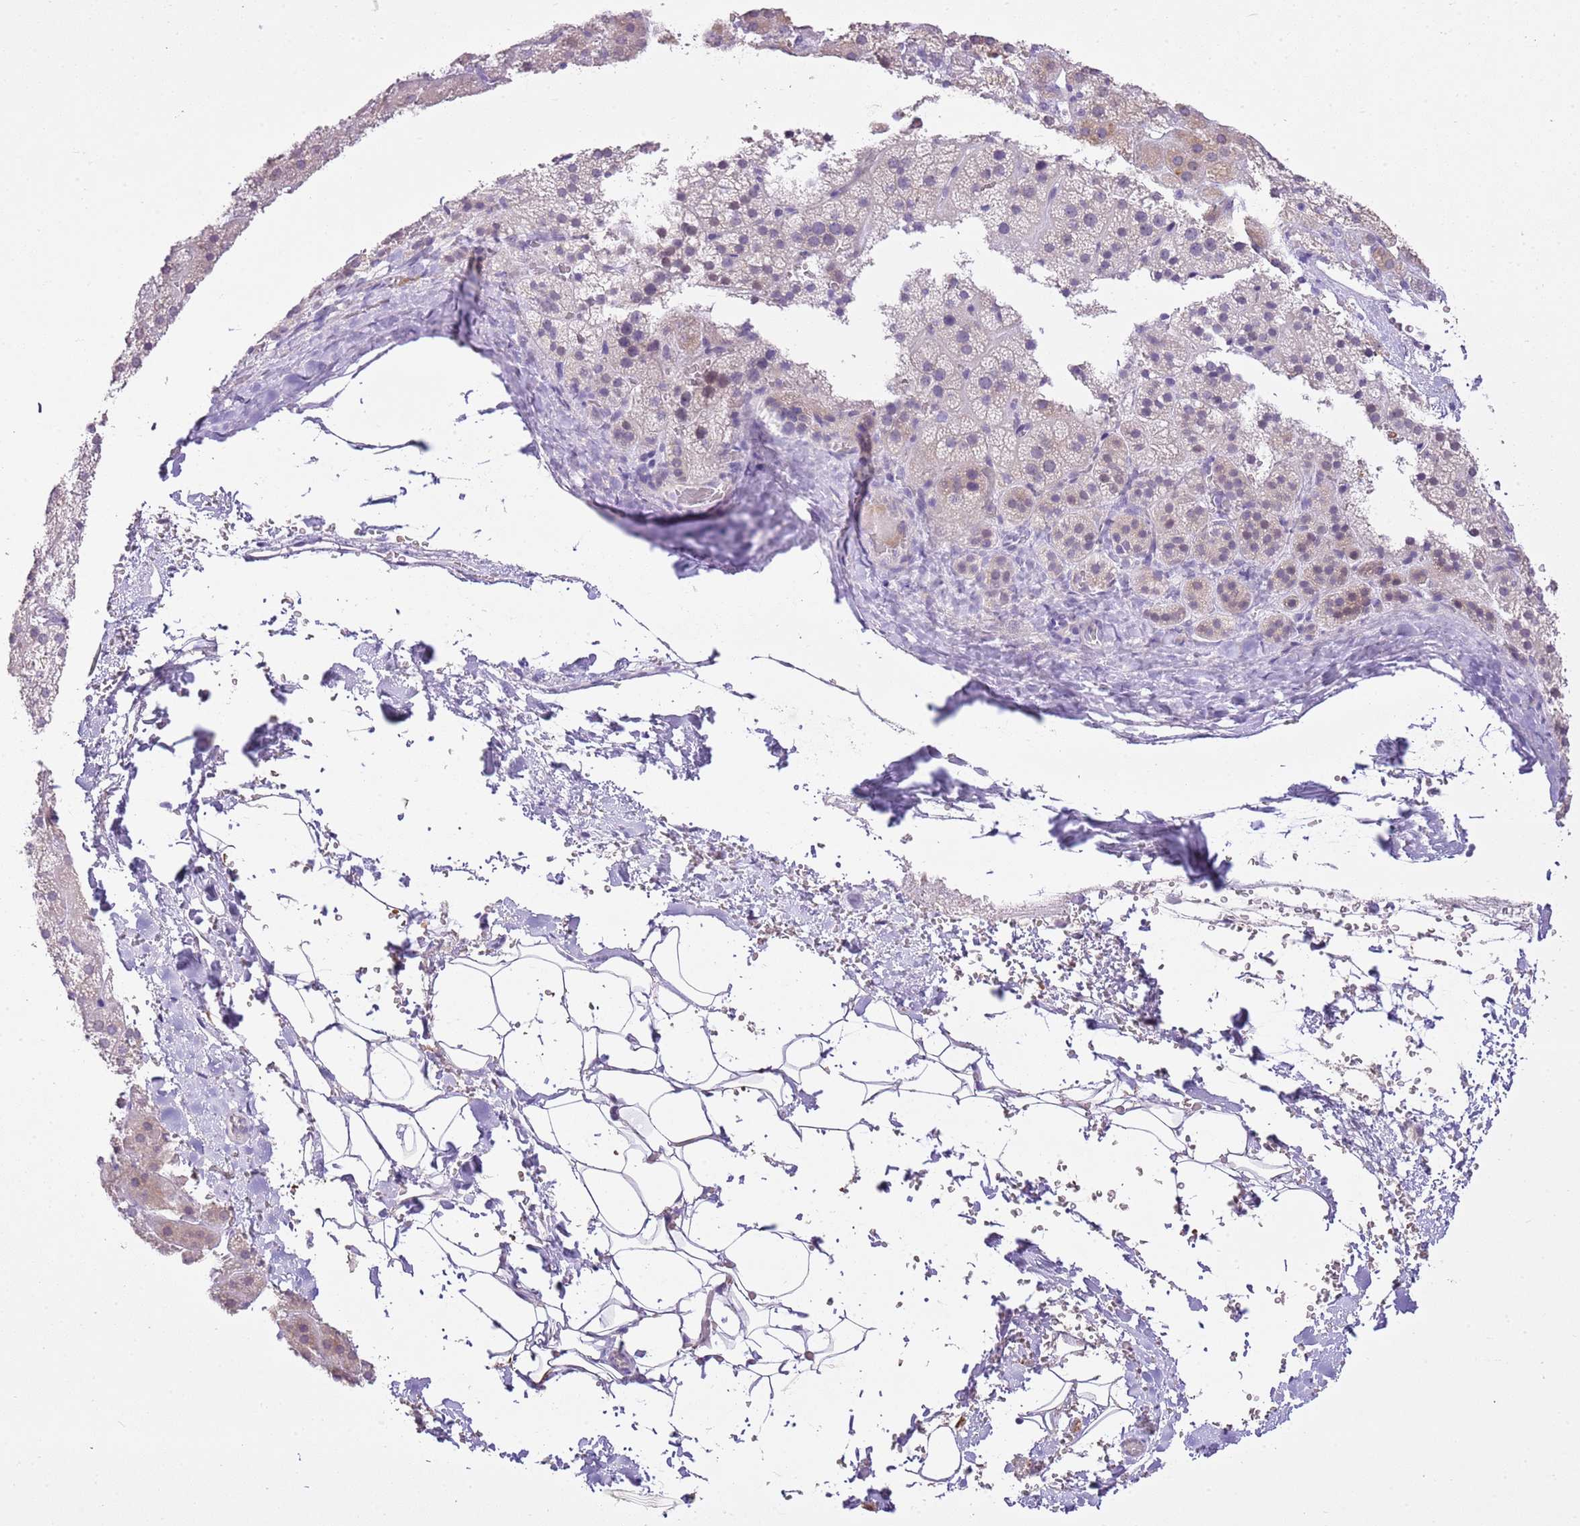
{"staining": {"intensity": "negative", "quantity": "none", "location": "none"}, "tissue": "adrenal gland", "cell_type": "Glandular cells", "image_type": "normal", "snomed": [{"axis": "morphology", "description": "Normal tissue, NOS"}, {"axis": "topography", "description": "Adrenal gland"}], "caption": "This is an immunohistochemistry histopathology image of benign adrenal gland. There is no positivity in glandular cells.", "gene": "XPO7", "patient": {"sex": "female", "age": 44}}